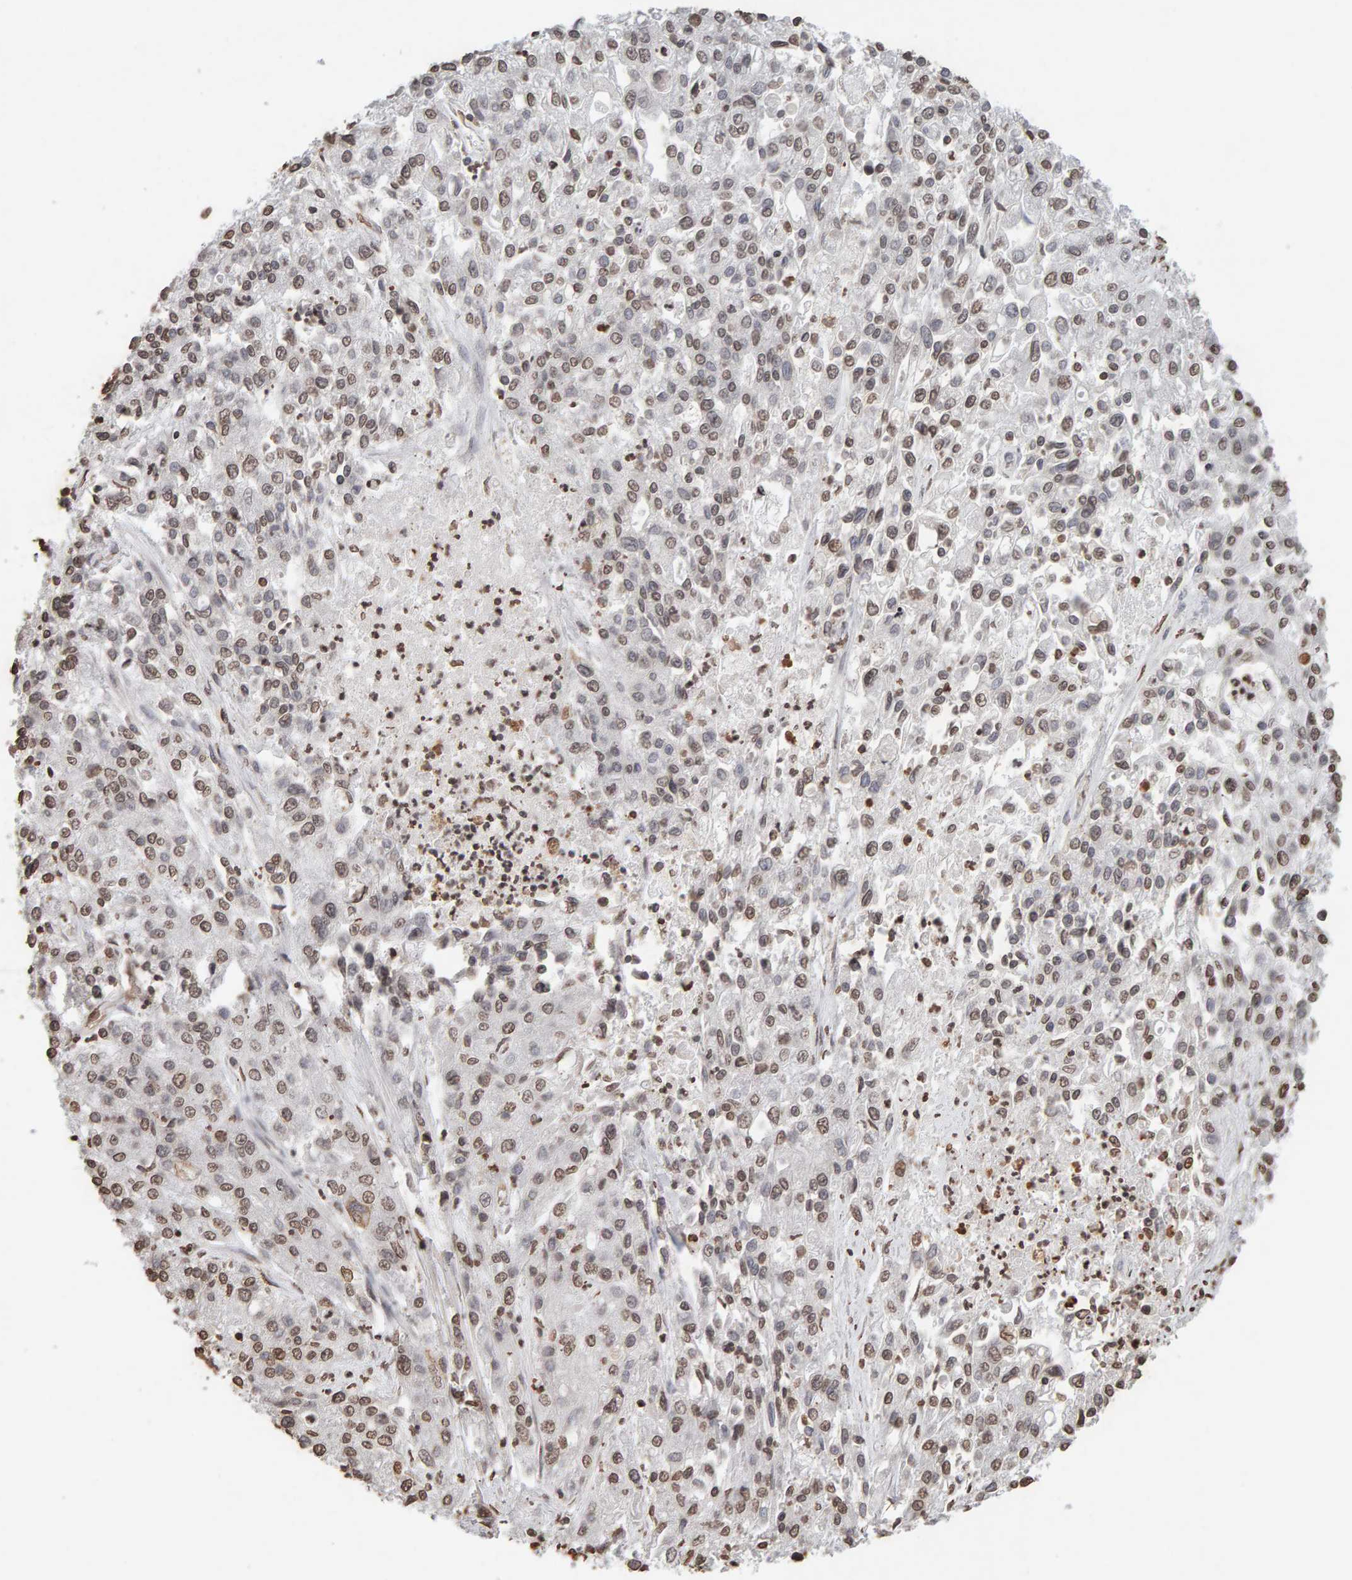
{"staining": {"intensity": "weak", "quantity": ">75%", "location": "nuclear"}, "tissue": "endometrial cancer", "cell_type": "Tumor cells", "image_type": "cancer", "snomed": [{"axis": "morphology", "description": "Adenocarcinoma, NOS"}, {"axis": "topography", "description": "Endometrium"}], "caption": "Human endometrial cancer (adenocarcinoma) stained with a protein marker displays weak staining in tumor cells.", "gene": "DNAJB5", "patient": {"sex": "female", "age": 49}}